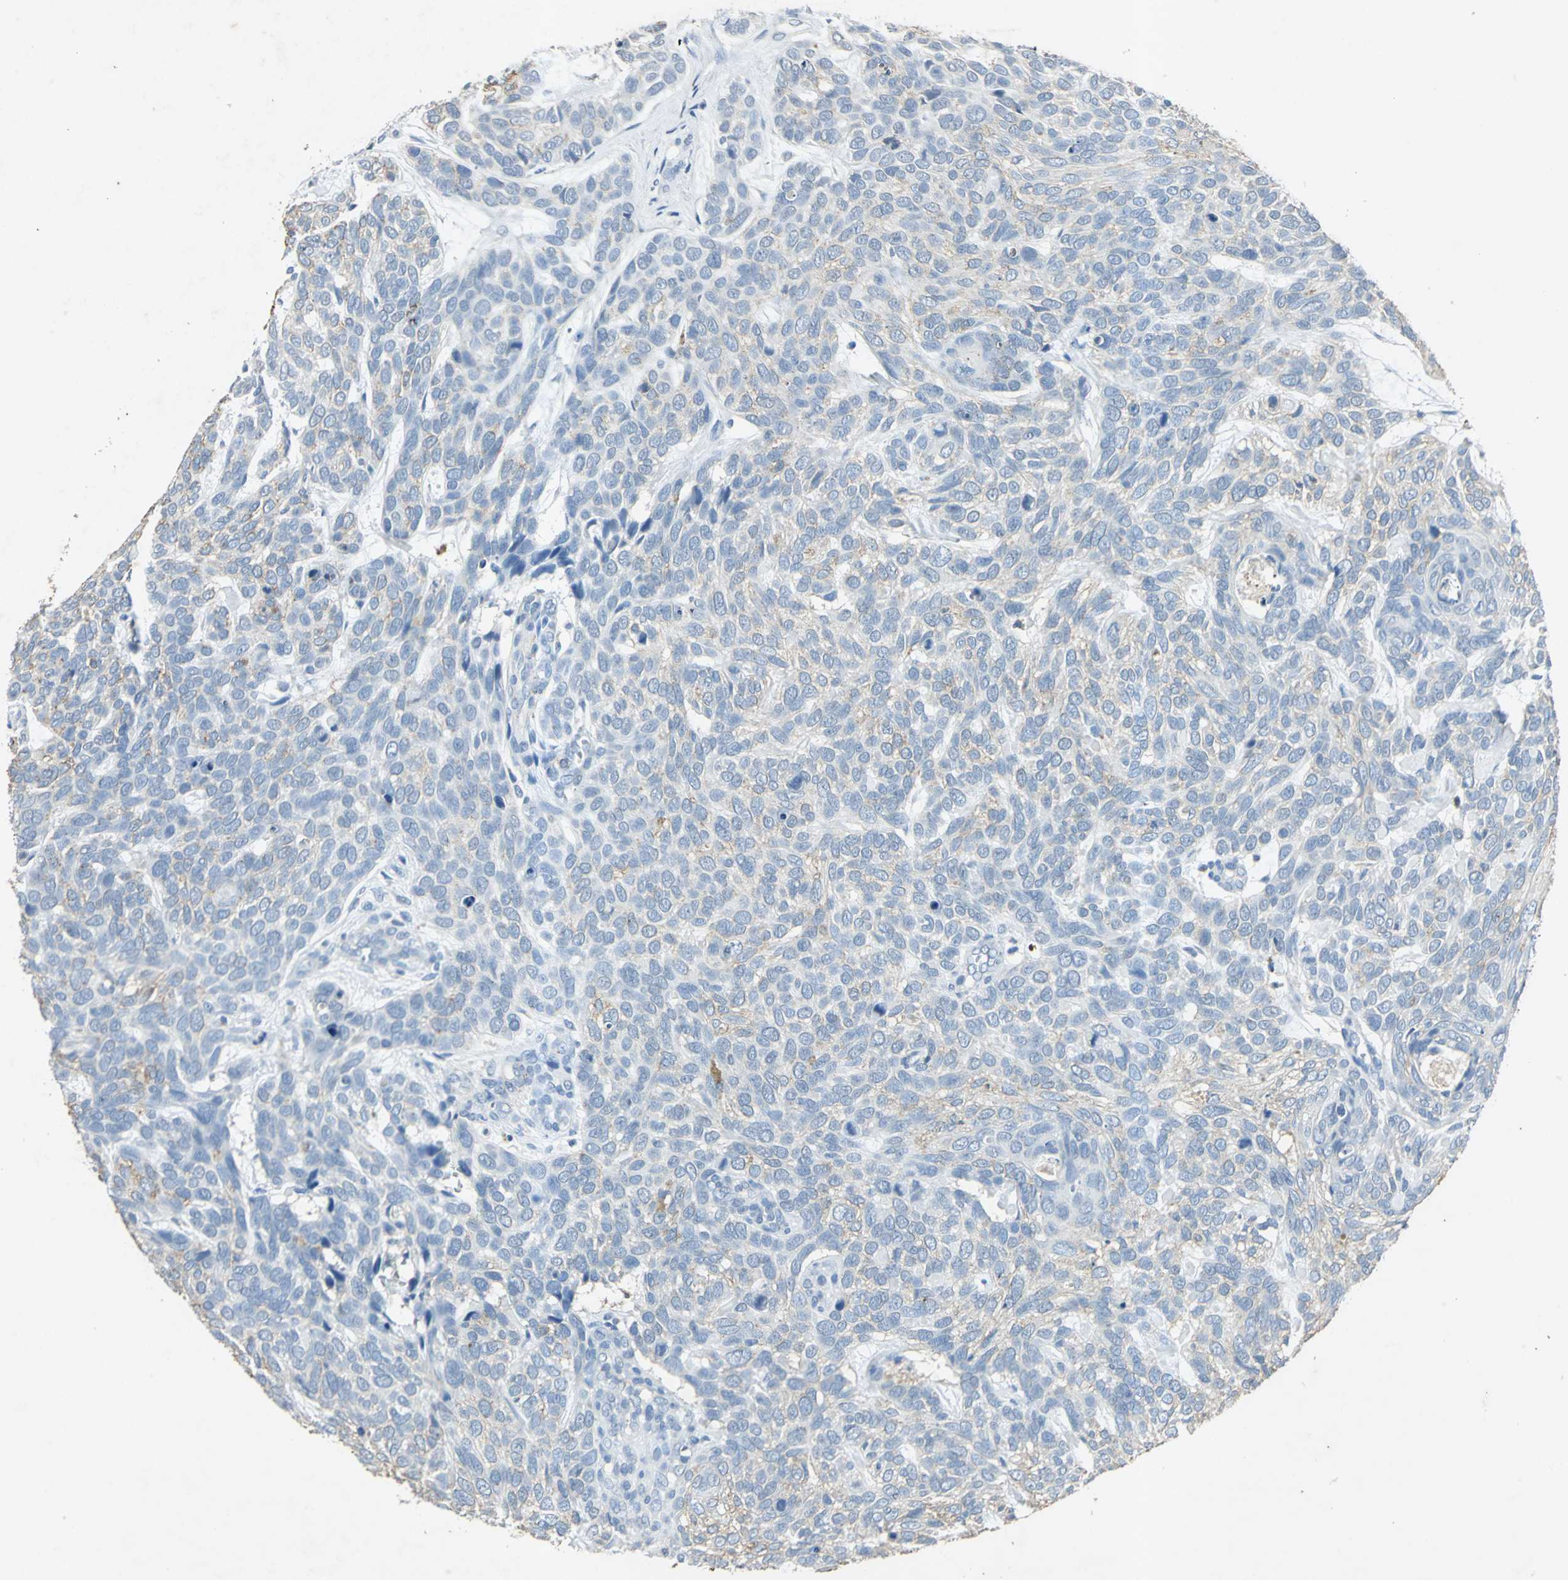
{"staining": {"intensity": "weak", "quantity": "<25%", "location": "cytoplasmic/membranous"}, "tissue": "skin cancer", "cell_type": "Tumor cells", "image_type": "cancer", "snomed": [{"axis": "morphology", "description": "Basal cell carcinoma"}, {"axis": "topography", "description": "Skin"}], "caption": "Skin cancer stained for a protein using immunohistochemistry exhibits no expression tumor cells.", "gene": "CAMK2B", "patient": {"sex": "male", "age": 87}}